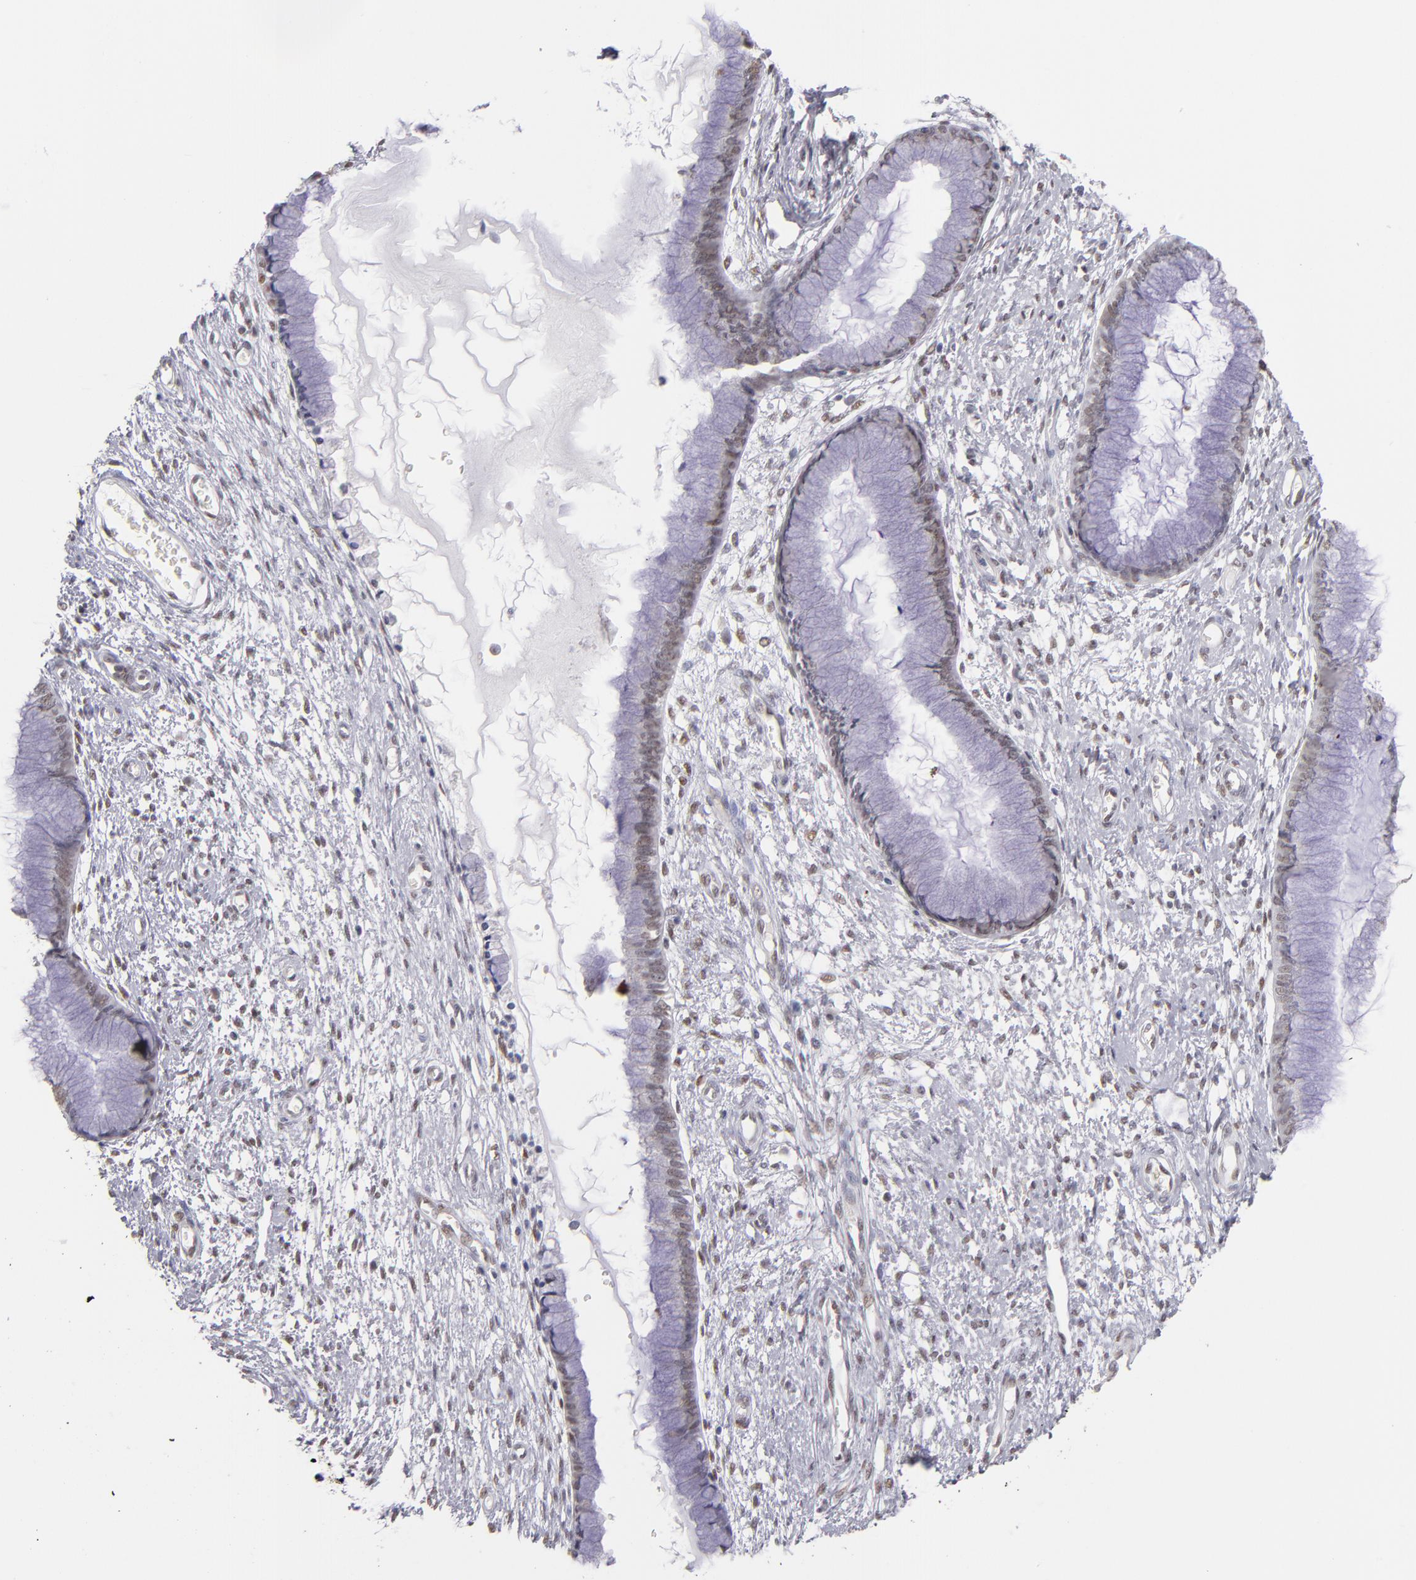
{"staining": {"intensity": "weak", "quantity": ">75%", "location": "nuclear"}, "tissue": "cervix", "cell_type": "Glandular cells", "image_type": "normal", "snomed": [{"axis": "morphology", "description": "Normal tissue, NOS"}, {"axis": "topography", "description": "Cervix"}], "caption": "Cervix stained for a protein displays weak nuclear positivity in glandular cells. Using DAB (3,3'-diaminobenzidine) (brown) and hematoxylin (blue) stains, captured at high magnification using brightfield microscopy.", "gene": "TFAP4", "patient": {"sex": "female", "age": 55}}